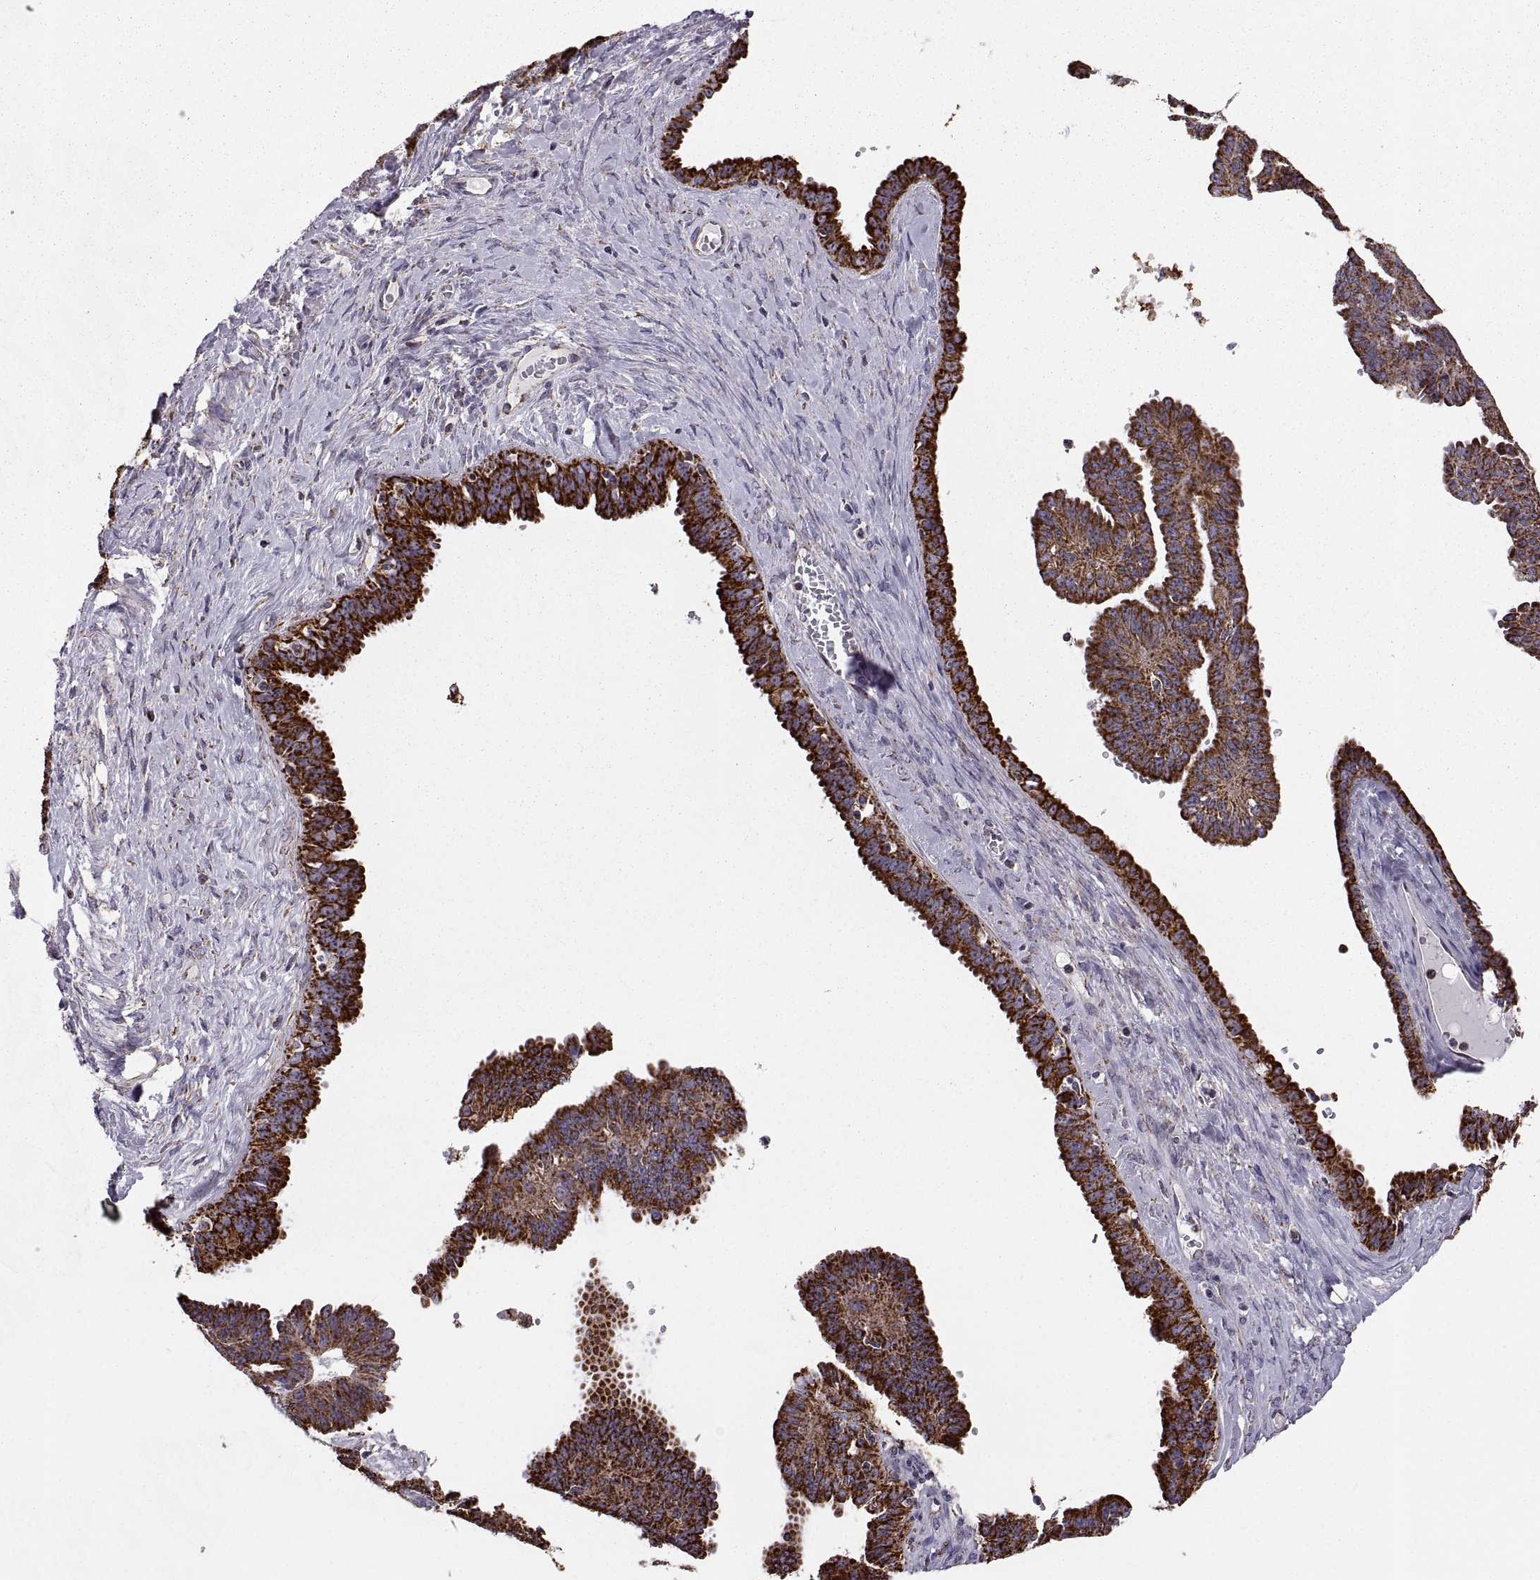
{"staining": {"intensity": "strong", "quantity": ">75%", "location": "cytoplasmic/membranous"}, "tissue": "ovarian cancer", "cell_type": "Tumor cells", "image_type": "cancer", "snomed": [{"axis": "morphology", "description": "Cystadenocarcinoma, serous, NOS"}, {"axis": "topography", "description": "Ovary"}], "caption": "Immunohistochemical staining of ovarian cancer (serous cystadenocarcinoma) exhibits strong cytoplasmic/membranous protein staining in approximately >75% of tumor cells.", "gene": "ARSD", "patient": {"sex": "female", "age": 71}}